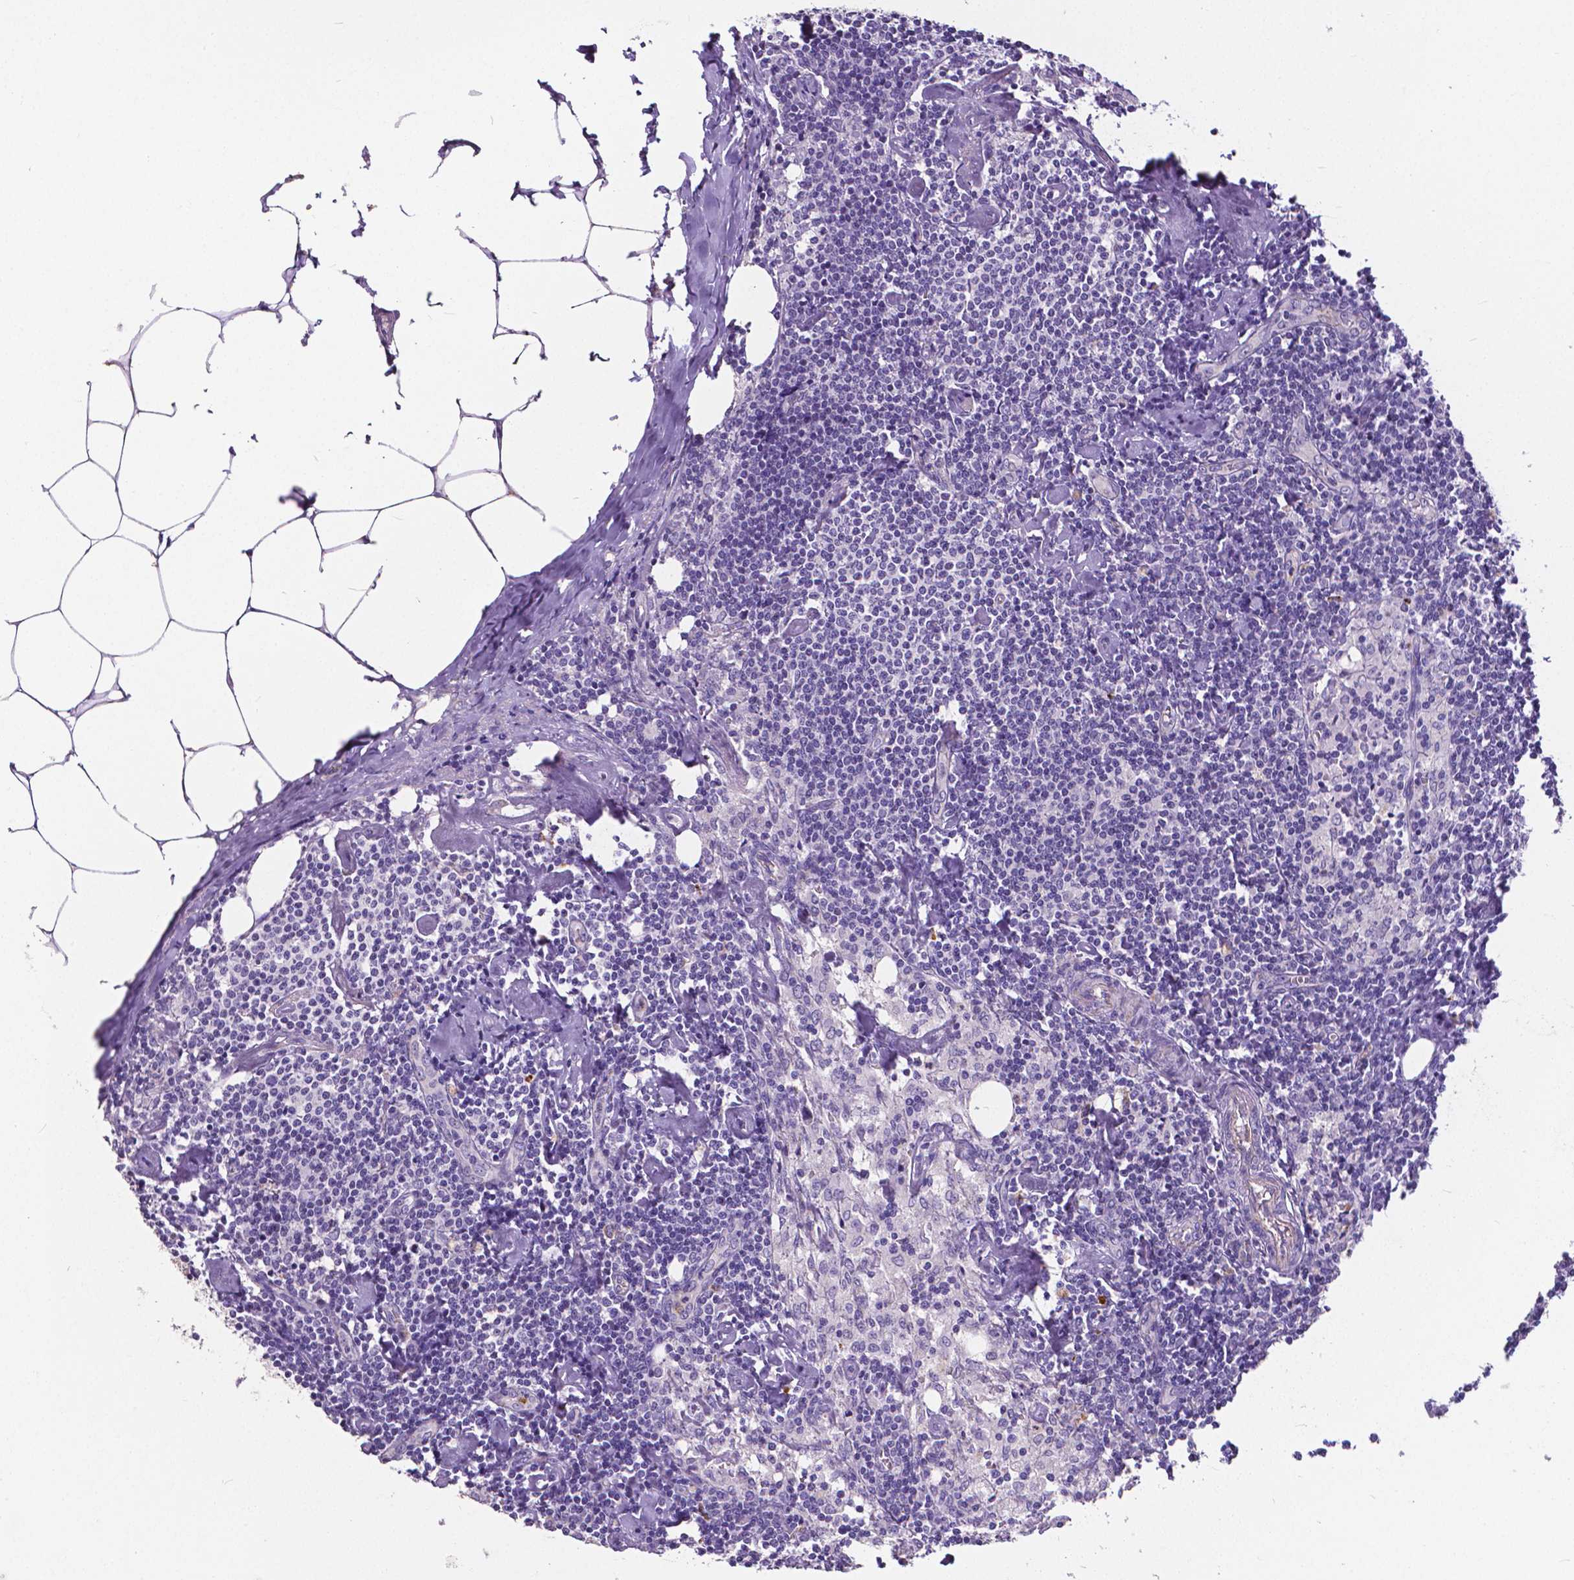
{"staining": {"intensity": "negative", "quantity": "none", "location": "none"}, "tissue": "lymph node", "cell_type": "Germinal center cells", "image_type": "normal", "snomed": [{"axis": "morphology", "description": "Normal tissue, NOS"}, {"axis": "topography", "description": "Lymph node"}], "caption": "DAB immunohistochemical staining of benign lymph node shows no significant staining in germinal center cells.", "gene": "OCLN", "patient": {"sex": "female", "age": 69}}